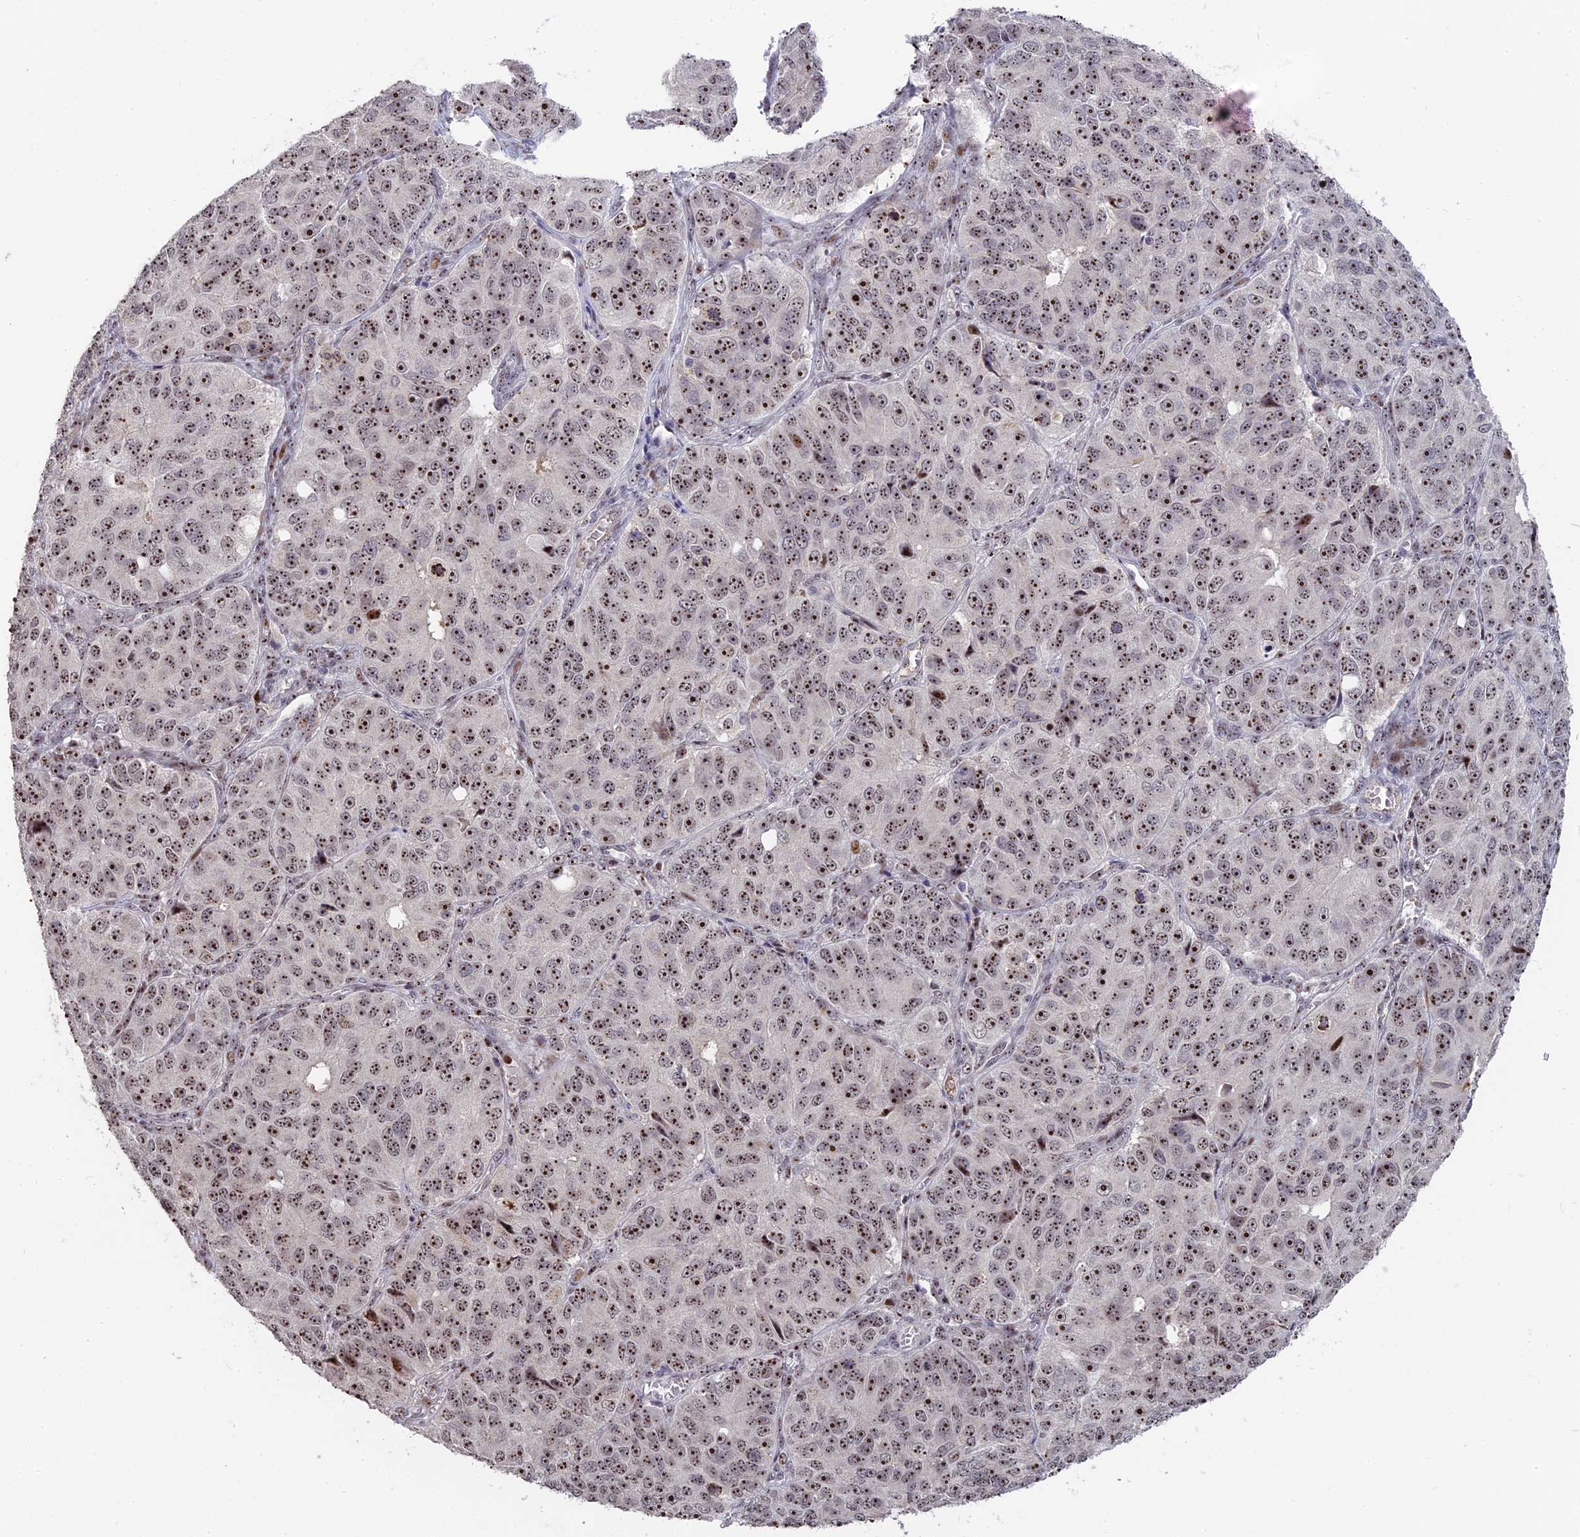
{"staining": {"intensity": "moderate", "quantity": ">75%", "location": "nuclear"}, "tissue": "ovarian cancer", "cell_type": "Tumor cells", "image_type": "cancer", "snomed": [{"axis": "morphology", "description": "Carcinoma, endometroid"}, {"axis": "topography", "description": "Ovary"}], "caption": "Immunohistochemical staining of human ovarian endometroid carcinoma exhibits medium levels of moderate nuclear protein positivity in approximately >75% of tumor cells.", "gene": "FAM131A", "patient": {"sex": "female", "age": 51}}